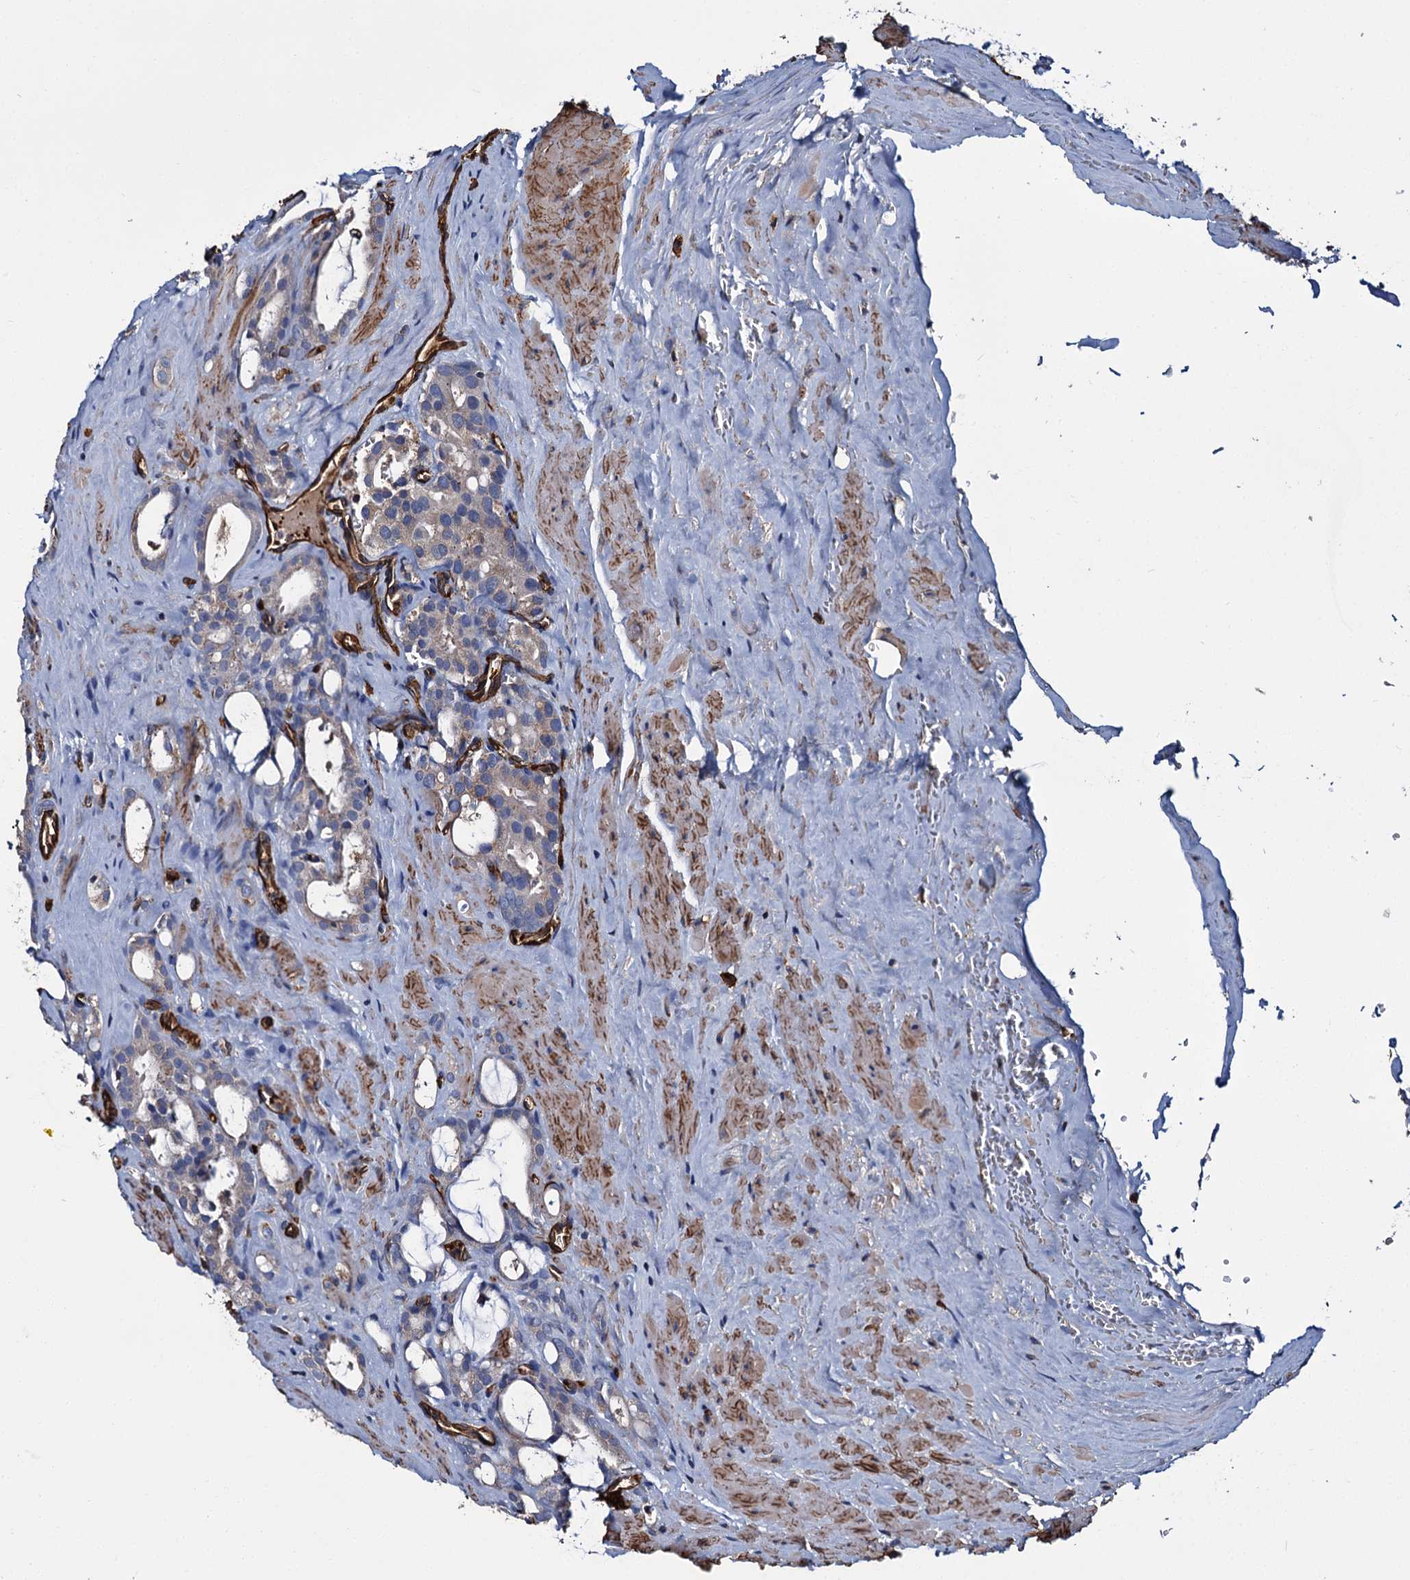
{"staining": {"intensity": "weak", "quantity": "<25%", "location": "cytoplasmic/membranous"}, "tissue": "prostate cancer", "cell_type": "Tumor cells", "image_type": "cancer", "snomed": [{"axis": "morphology", "description": "Adenocarcinoma, High grade"}, {"axis": "topography", "description": "Prostate"}], "caption": "IHC of prostate high-grade adenocarcinoma demonstrates no positivity in tumor cells.", "gene": "CACNA1C", "patient": {"sex": "male", "age": 72}}